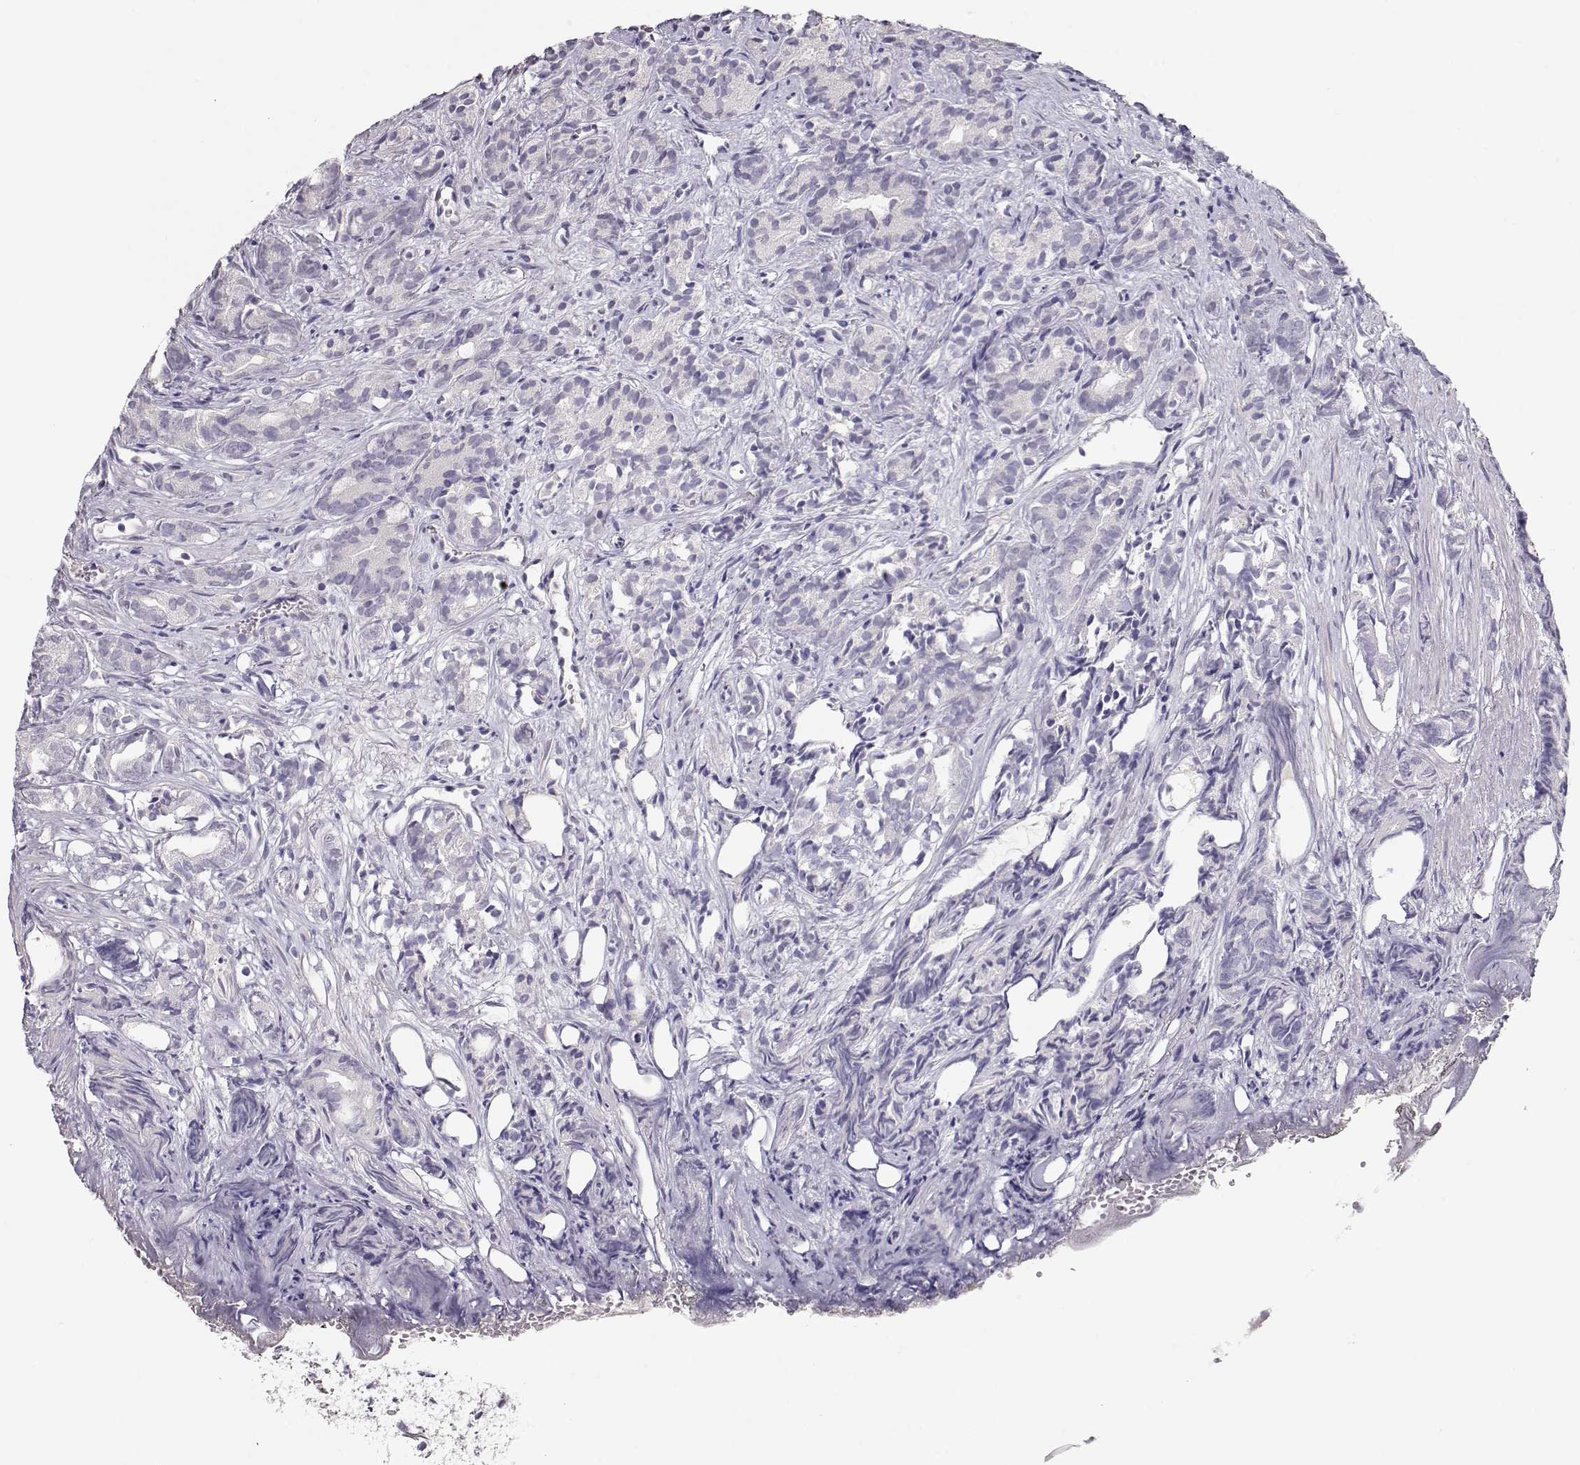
{"staining": {"intensity": "negative", "quantity": "none", "location": "none"}, "tissue": "prostate cancer", "cell_type": "Tumor cells", "image_type": "cancer", "snomed": [{"axis": "morphology", "description": "Adenocarcinoma, High grade"}, {"axis": "topography", "description": "Prostate"}], "caption": "Histopathology image shows no protein staining in tumor cells of high-grade adenocarcinoma (prostate) tissue.", "gene": "MAGEC1", "patient": {"sex": "male", "age": 84}}